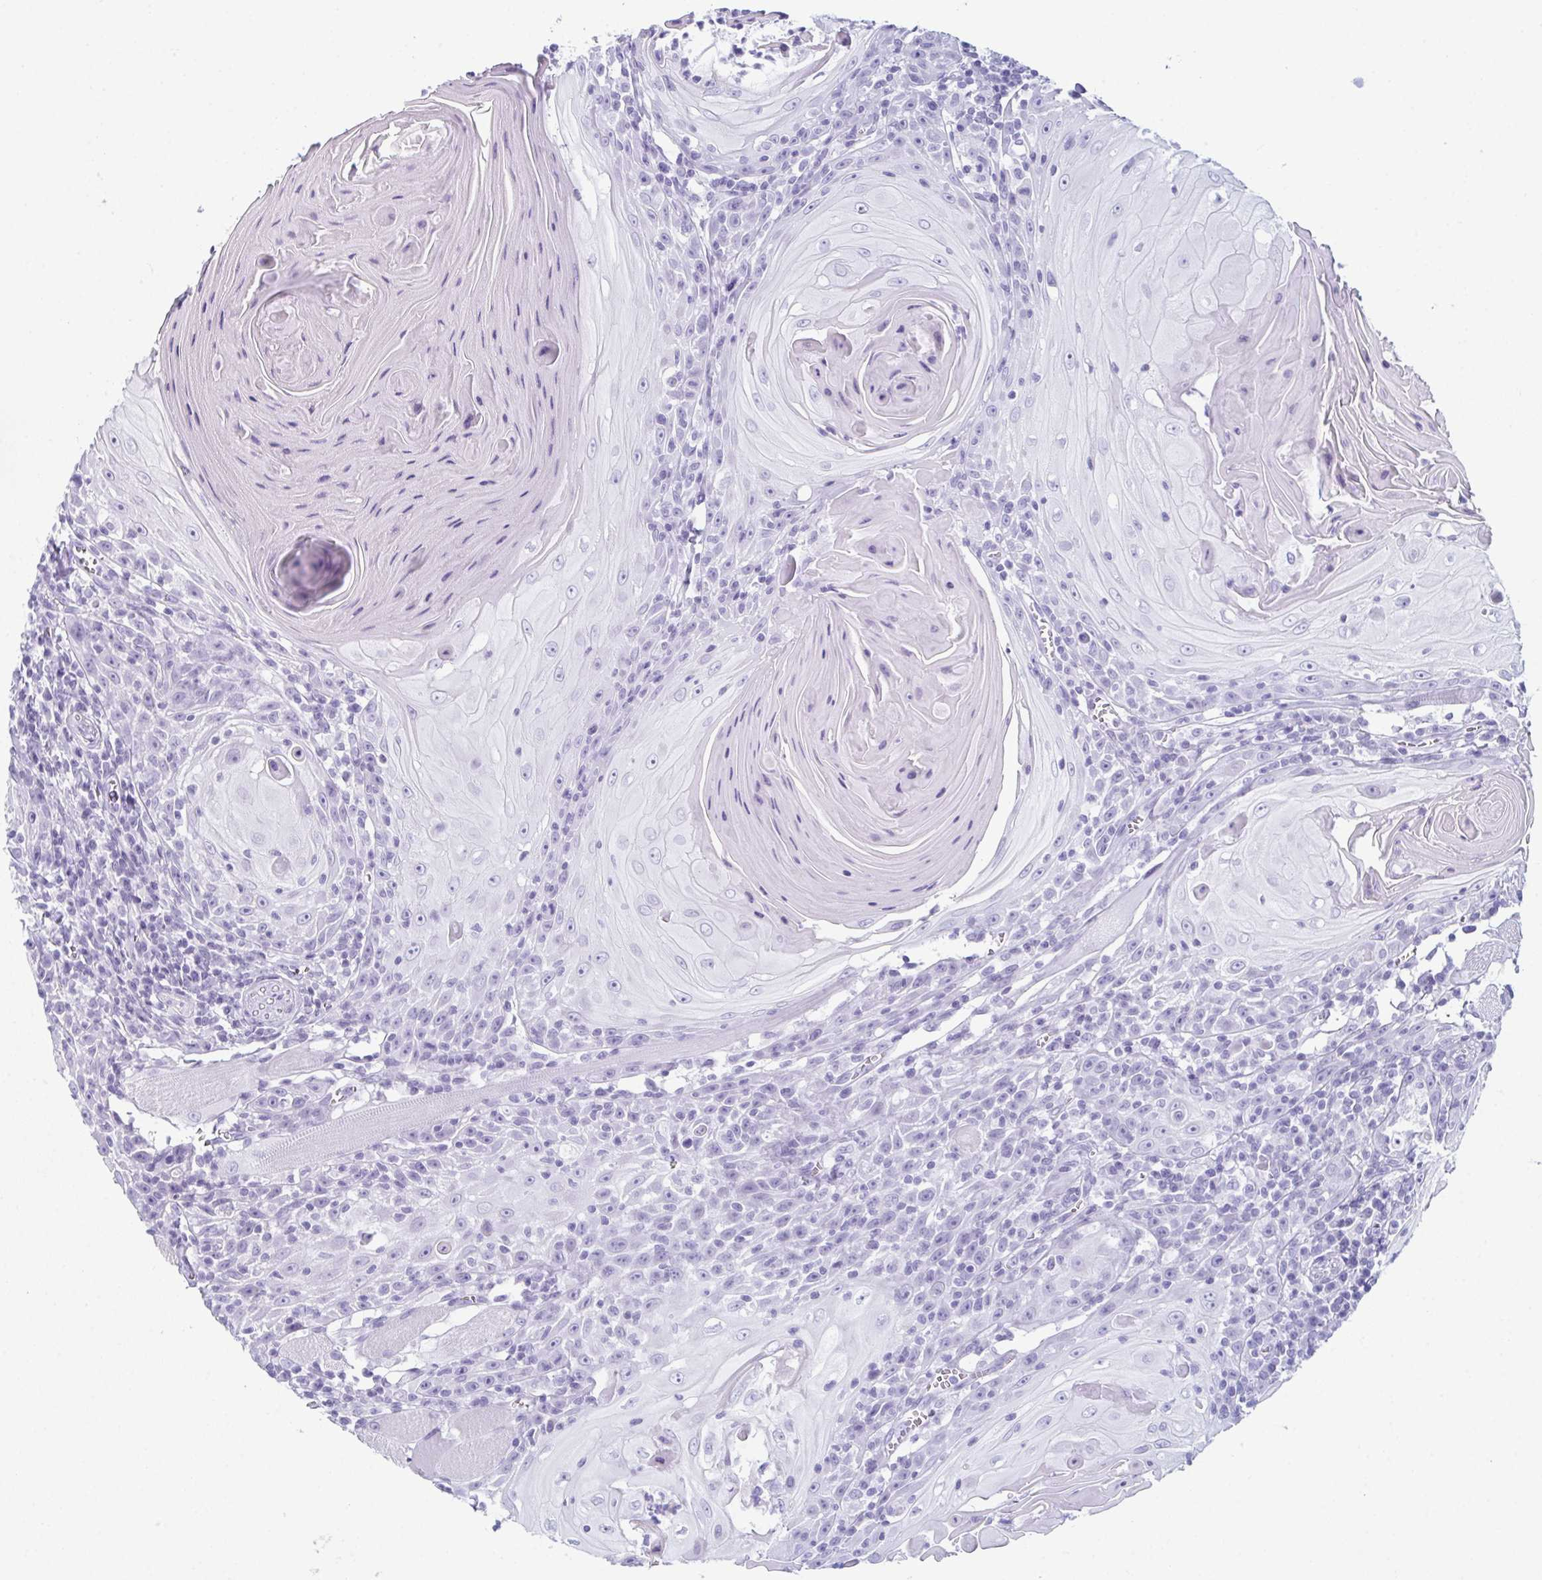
{"staining": {"intensity": "negative", "quantity": "none", "location": "none"}, "tissue": "head and neck cancer", "cell_type": "Tumor cells", "image_type": "cancer", "snomed": [{"axis": "morphology", "description": "Squamous cell carcinoma, NOS"}, {"axis": "topography", "description": "Head-Neck"}], "caption": "The micrograph displays no significant staining in tumor cells of head and neck squamous cell carcinoma.", "gene": "ENKUR", "patient": {"sex": "male", "age": 52}}